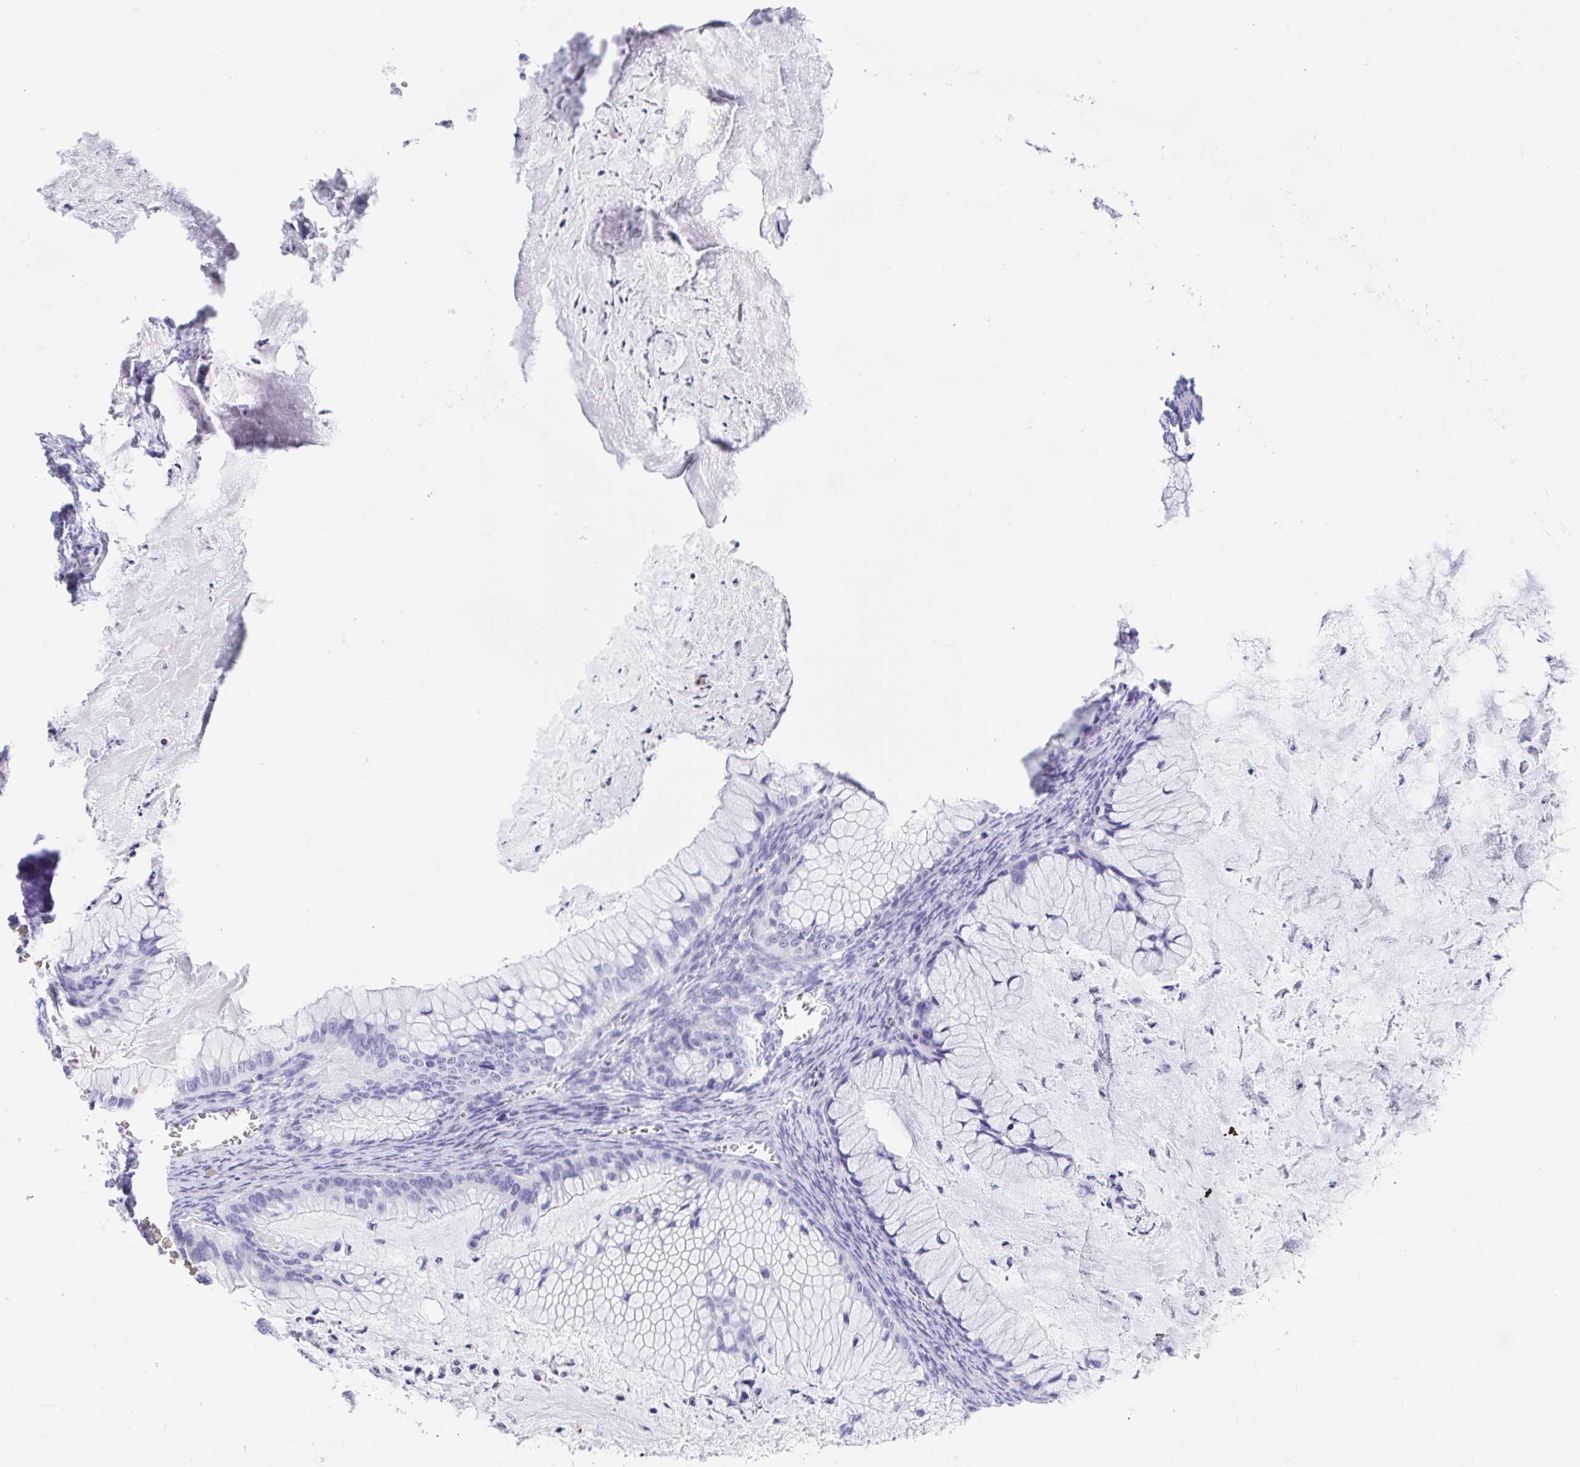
{"staining": {"intensity": "negative", "quantity": "none", "location": "none"}, "tissue": "ovarian cancer", "cell_type": "Tumor cells", "image_type": "cancer", "snomed": [{"axis": "morphology", "description": "Cystadenocarcinoma, mucinous, NOS"}, {"axis": "topography", "description": "Ovary"}], "caption": "High magnification brightfield microscopy of ovarian mucinous cystadenocarcinoma stained with DAB (brown) and counterstained with hematoxylin (blue): tumor cells show no significant expression.", "gene": "DPEP3", "patient": {"sex": "female", "age": 72}}